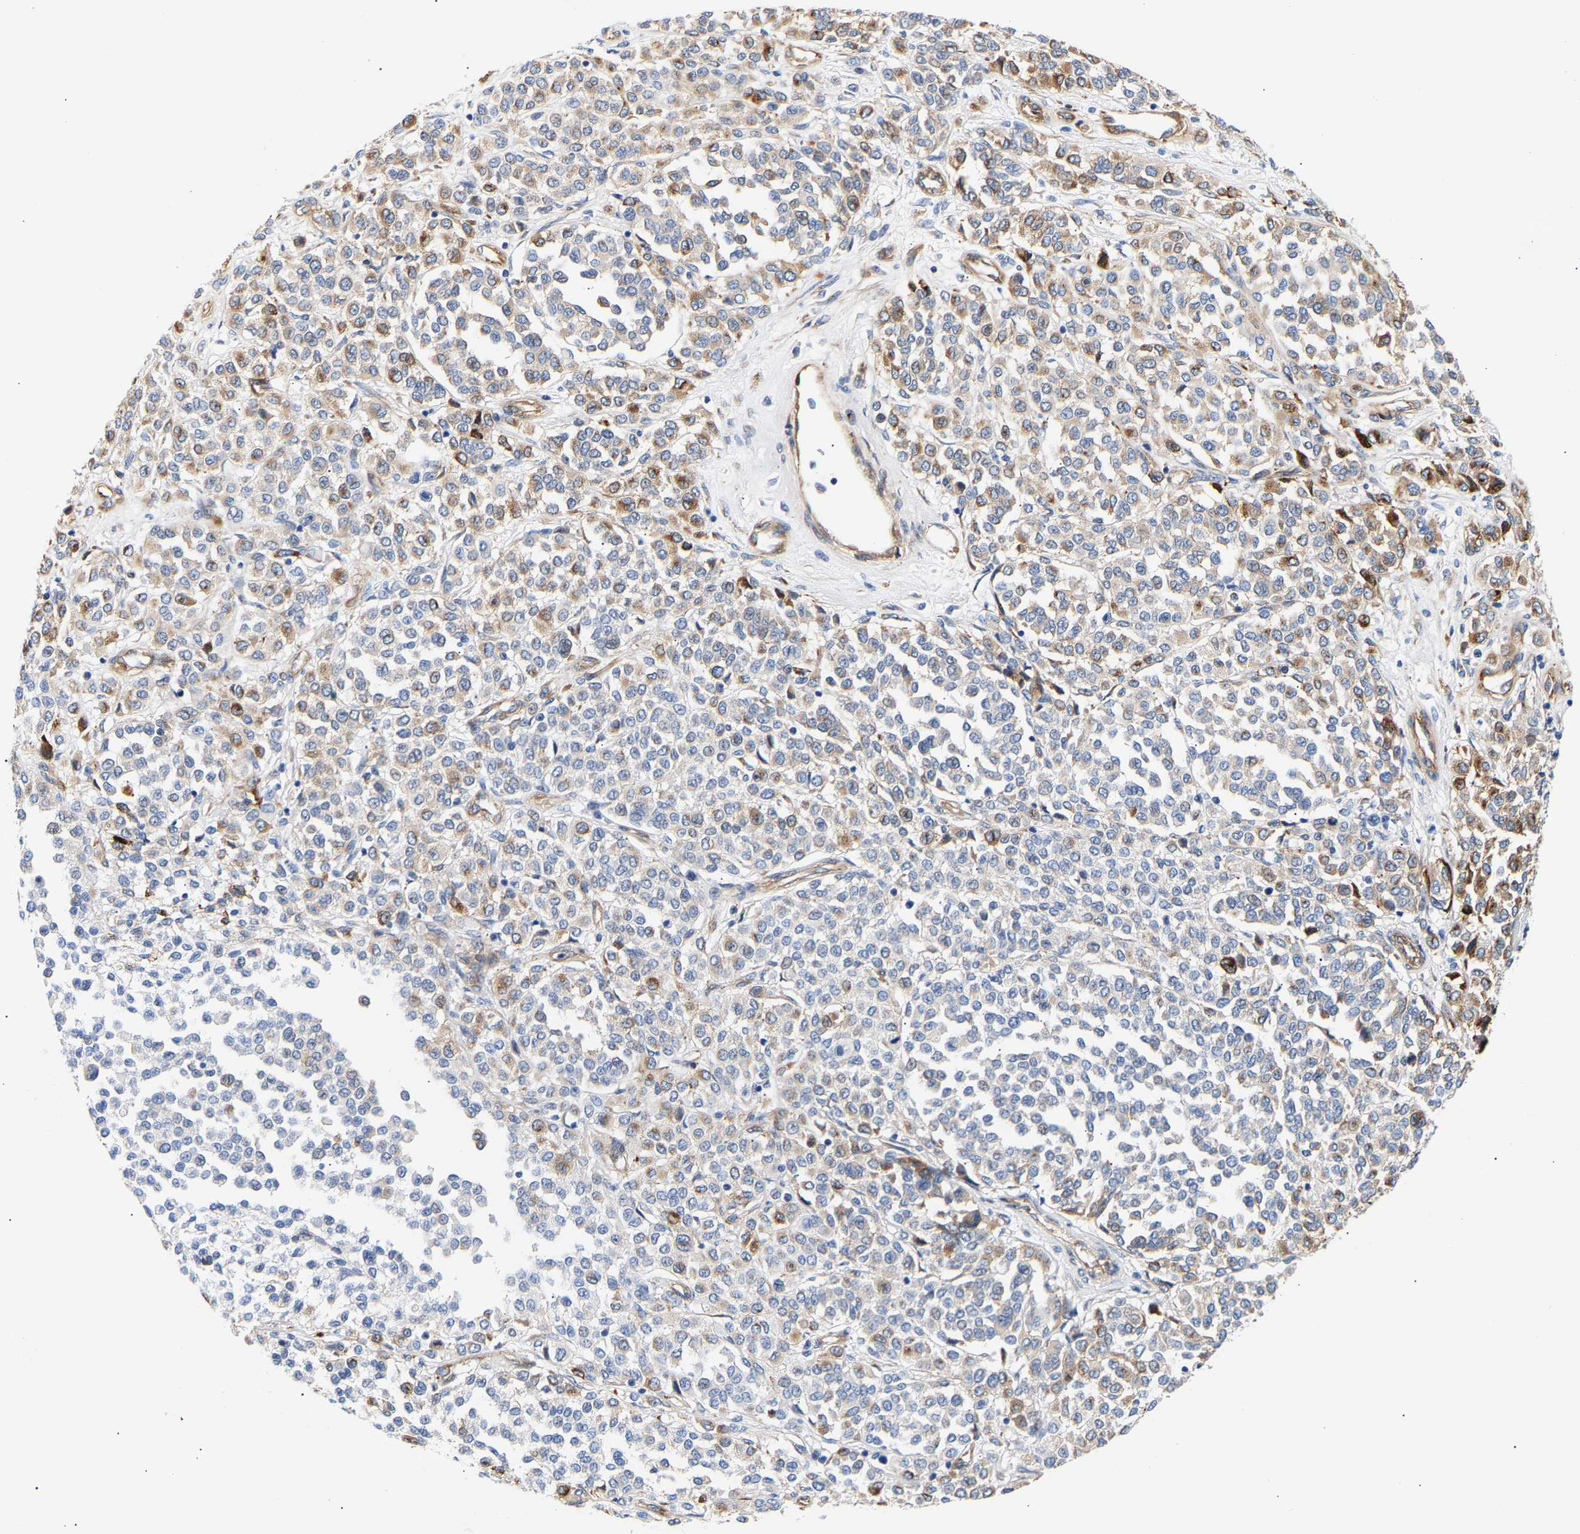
{"staining": {"intensity": "moderate", "quantity": "<25%", "location": "cytoplasmic/membranous"}, "tissue": "melanoma", "cell_type": "Tumor cells", "image_type": "cancer", "snomed": [{"axis": "morphology", "description": "Malignant melanoma, Metastatic site"}, {"axis": "topography", "description": "Pancreas"}], "caption": "Protein expression analysis of melanoma shows moderate cytoplasmic/membranous positivity in about <25% of tumor cells.", "gene": "IGFBP7", "patient": {"sex": "female", "age": 30}}